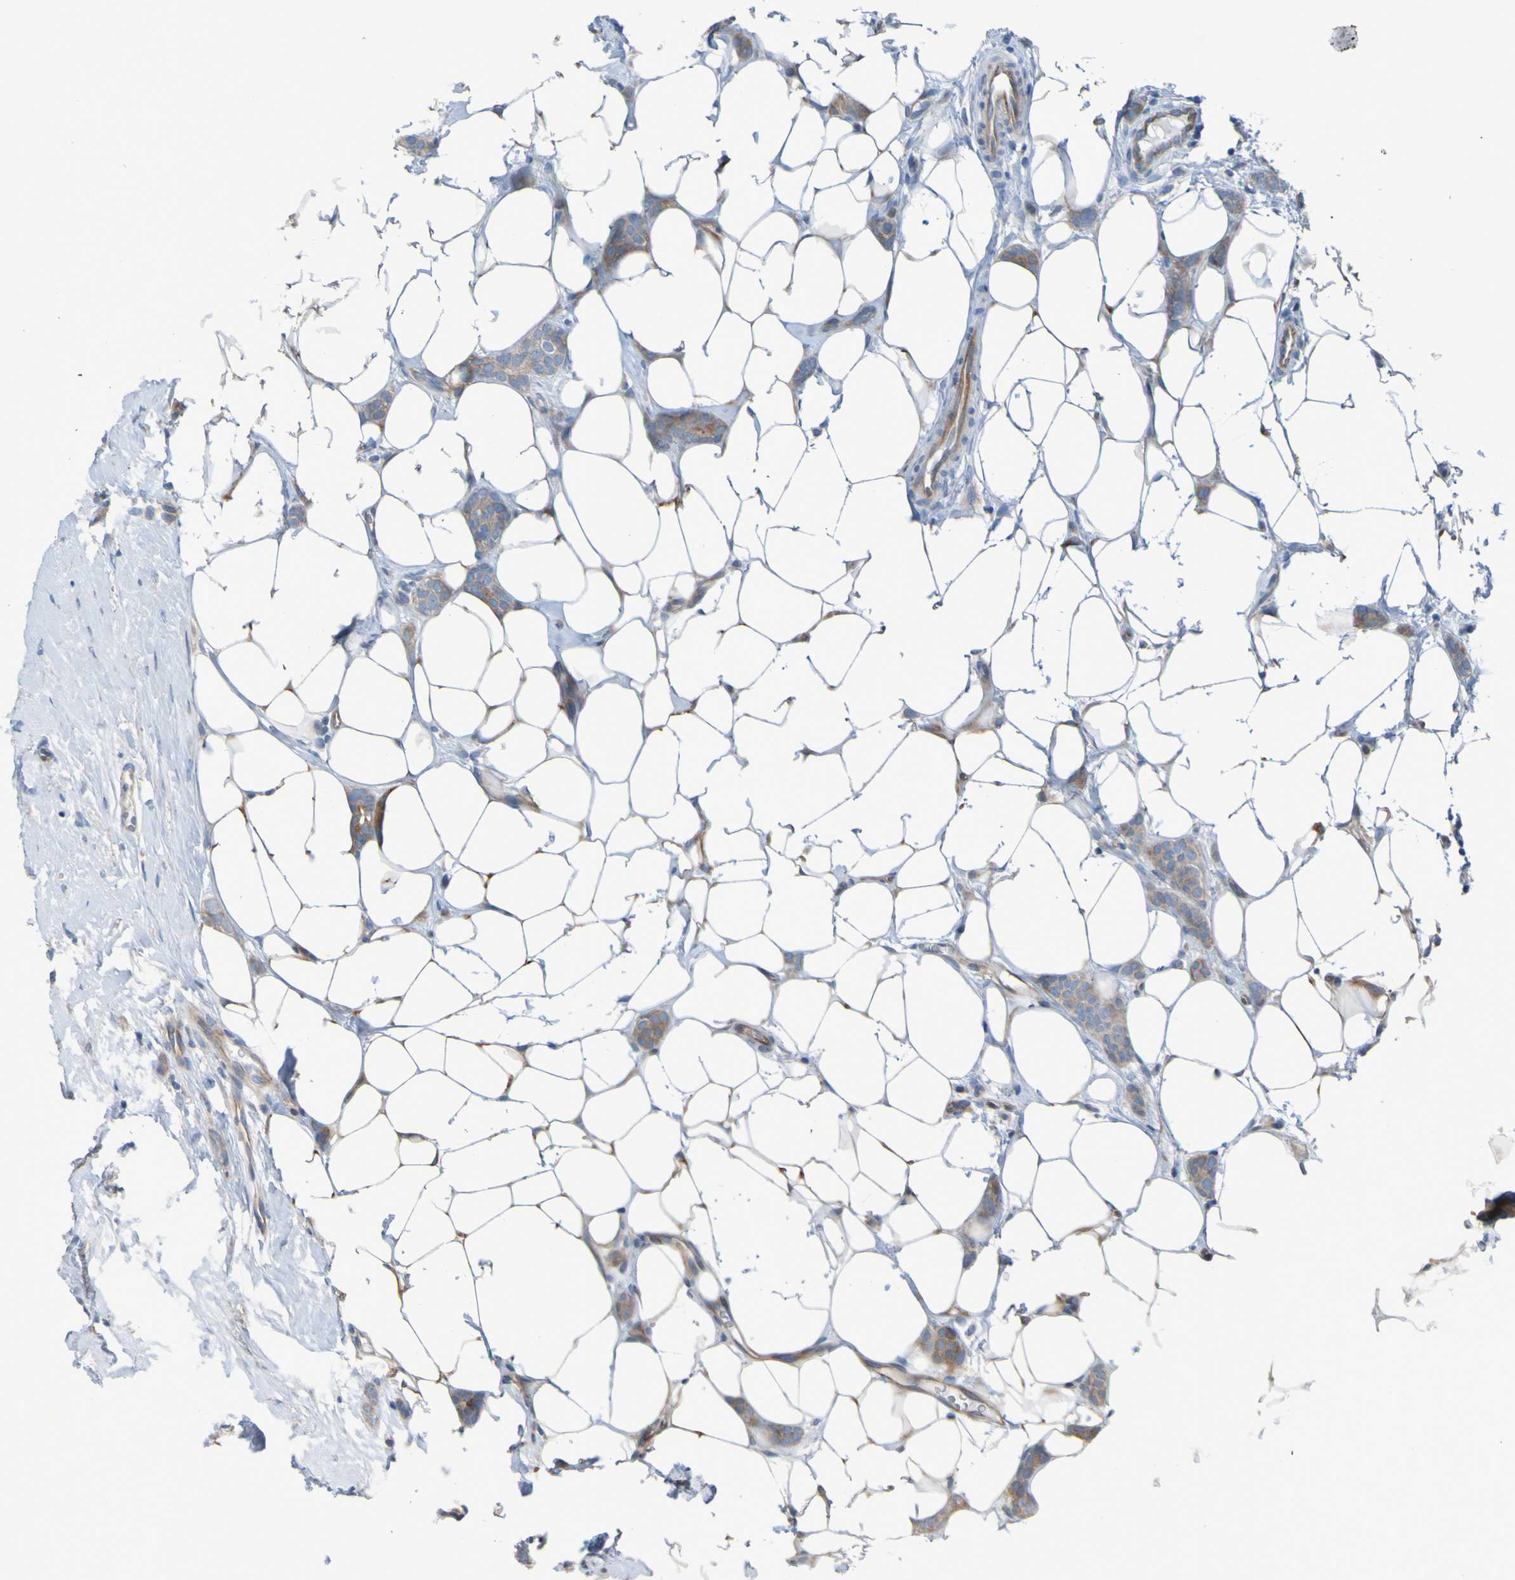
{"staining": {"intensity": "weak", "quantity": ">75%", "location": "cytoplasmic/membranous"}, "tissue": "breast cancer", "cell_type": "Tumor cells", "image_type": "cancer", "snomed": [{"axis": "morphology", "description": "Lobular carcinoma"}, {"axis": "topography", "description": "Skin"}, {"axis": "topography", "description": "Breast"}], "caption": "The micrograph exhibits a brown stain indicating the presence of a protein in the cytoplasmic/membranous of tumor cells in breast cancer.", "gene": "NPRL3", "patient": {"sex": "female", "age": 46}}